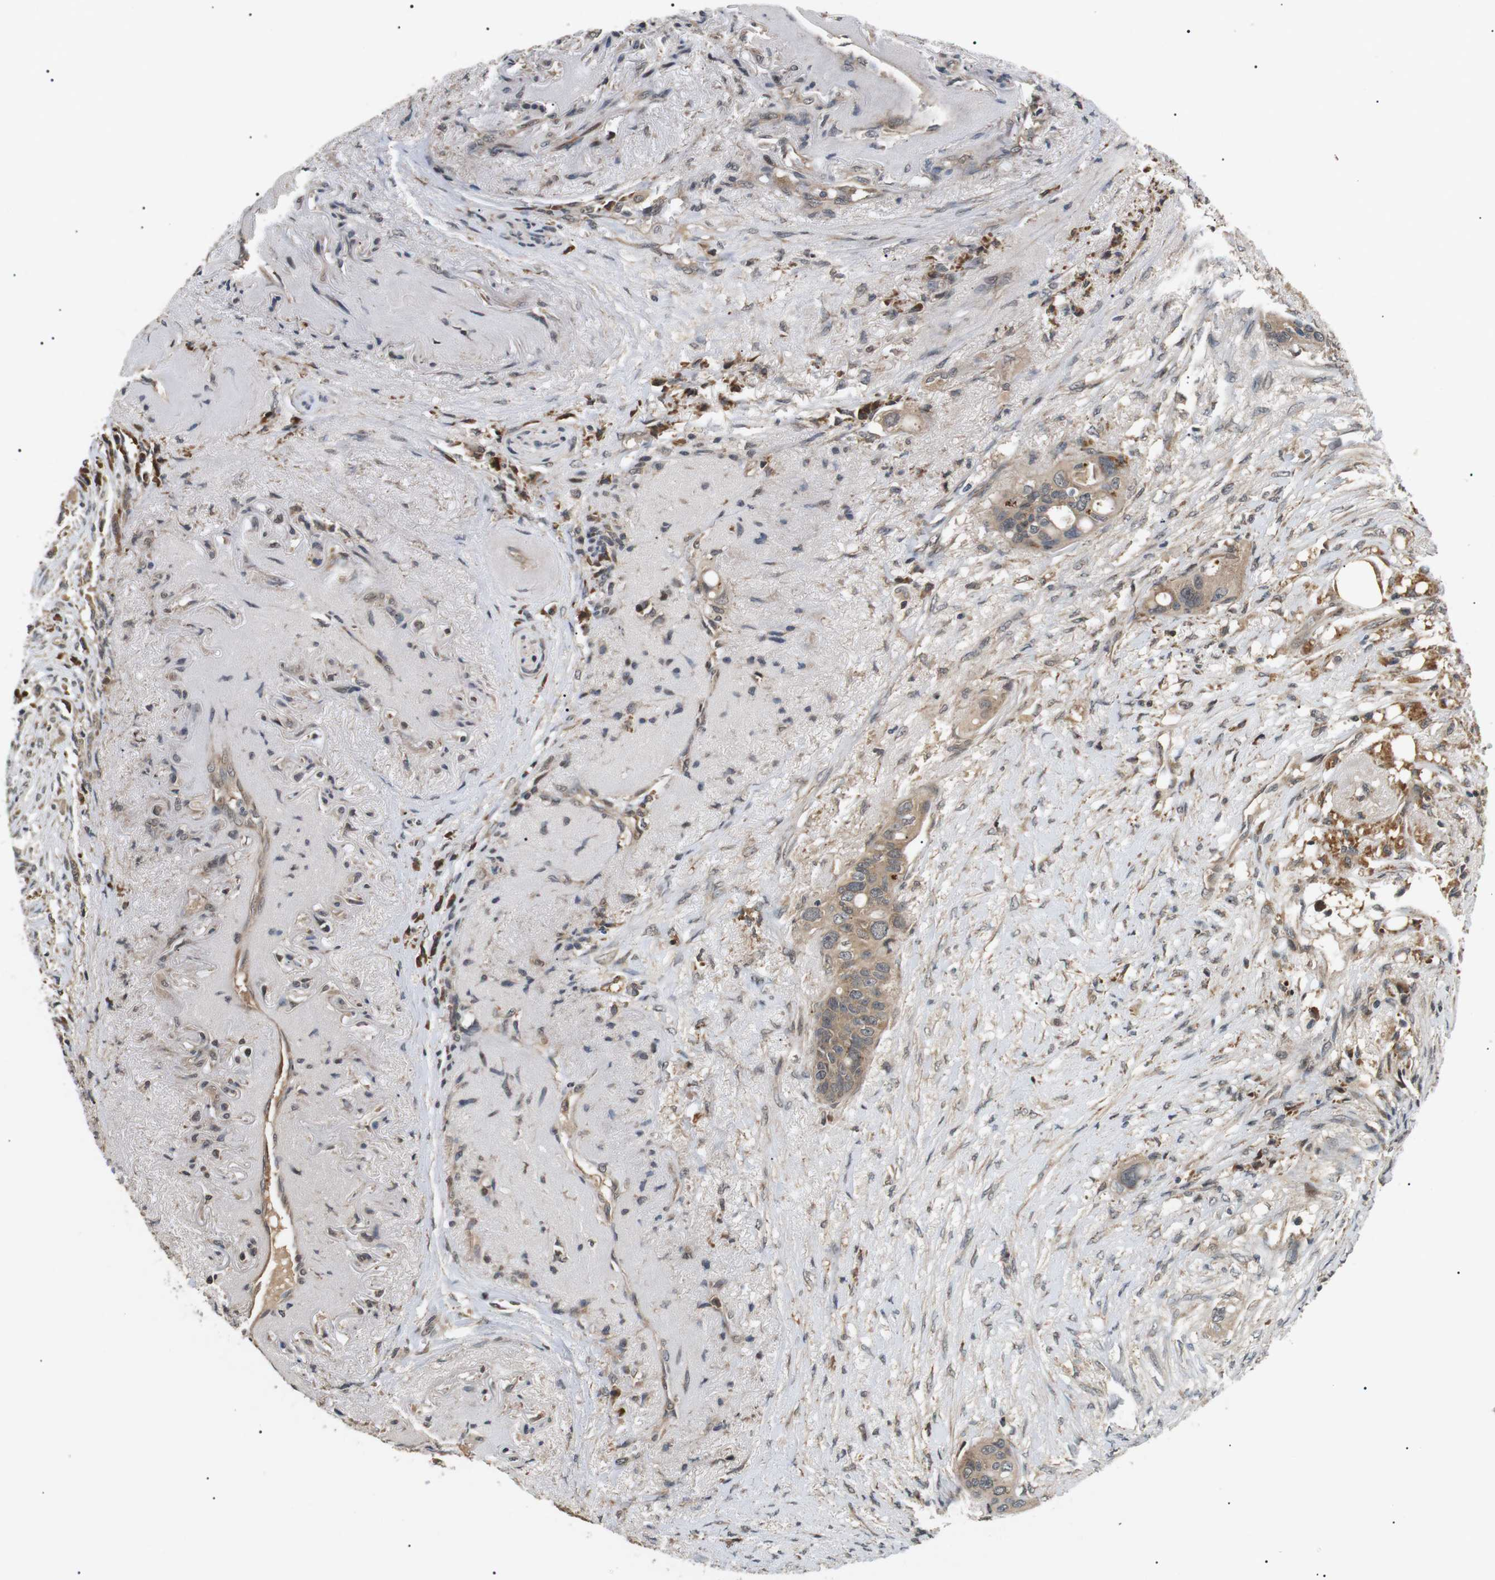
{"staining": {"intensity": "weak", "quantity": ">75%", "location": "cytoplasmic/membranous"}, "tissue": "colorectal cancer", "cell_type": "Tumor cells", "image_type": "cancer", "snomed": [{"axis": "morphology", "description": "Adenocarcinoma, NOS"}, {"axis": "topography", "description": "Colon"}], "caption": "DAB (3,3'-diaminobenzidine) immunohistochemical staining of human adenocarcinoma (colorectal) reveals weak cytoplasmic/membranous protein expression in approximately >75% of tumor cells.", "gene": "HSPA13", "patient": {"sex": "female", "age": 57}}